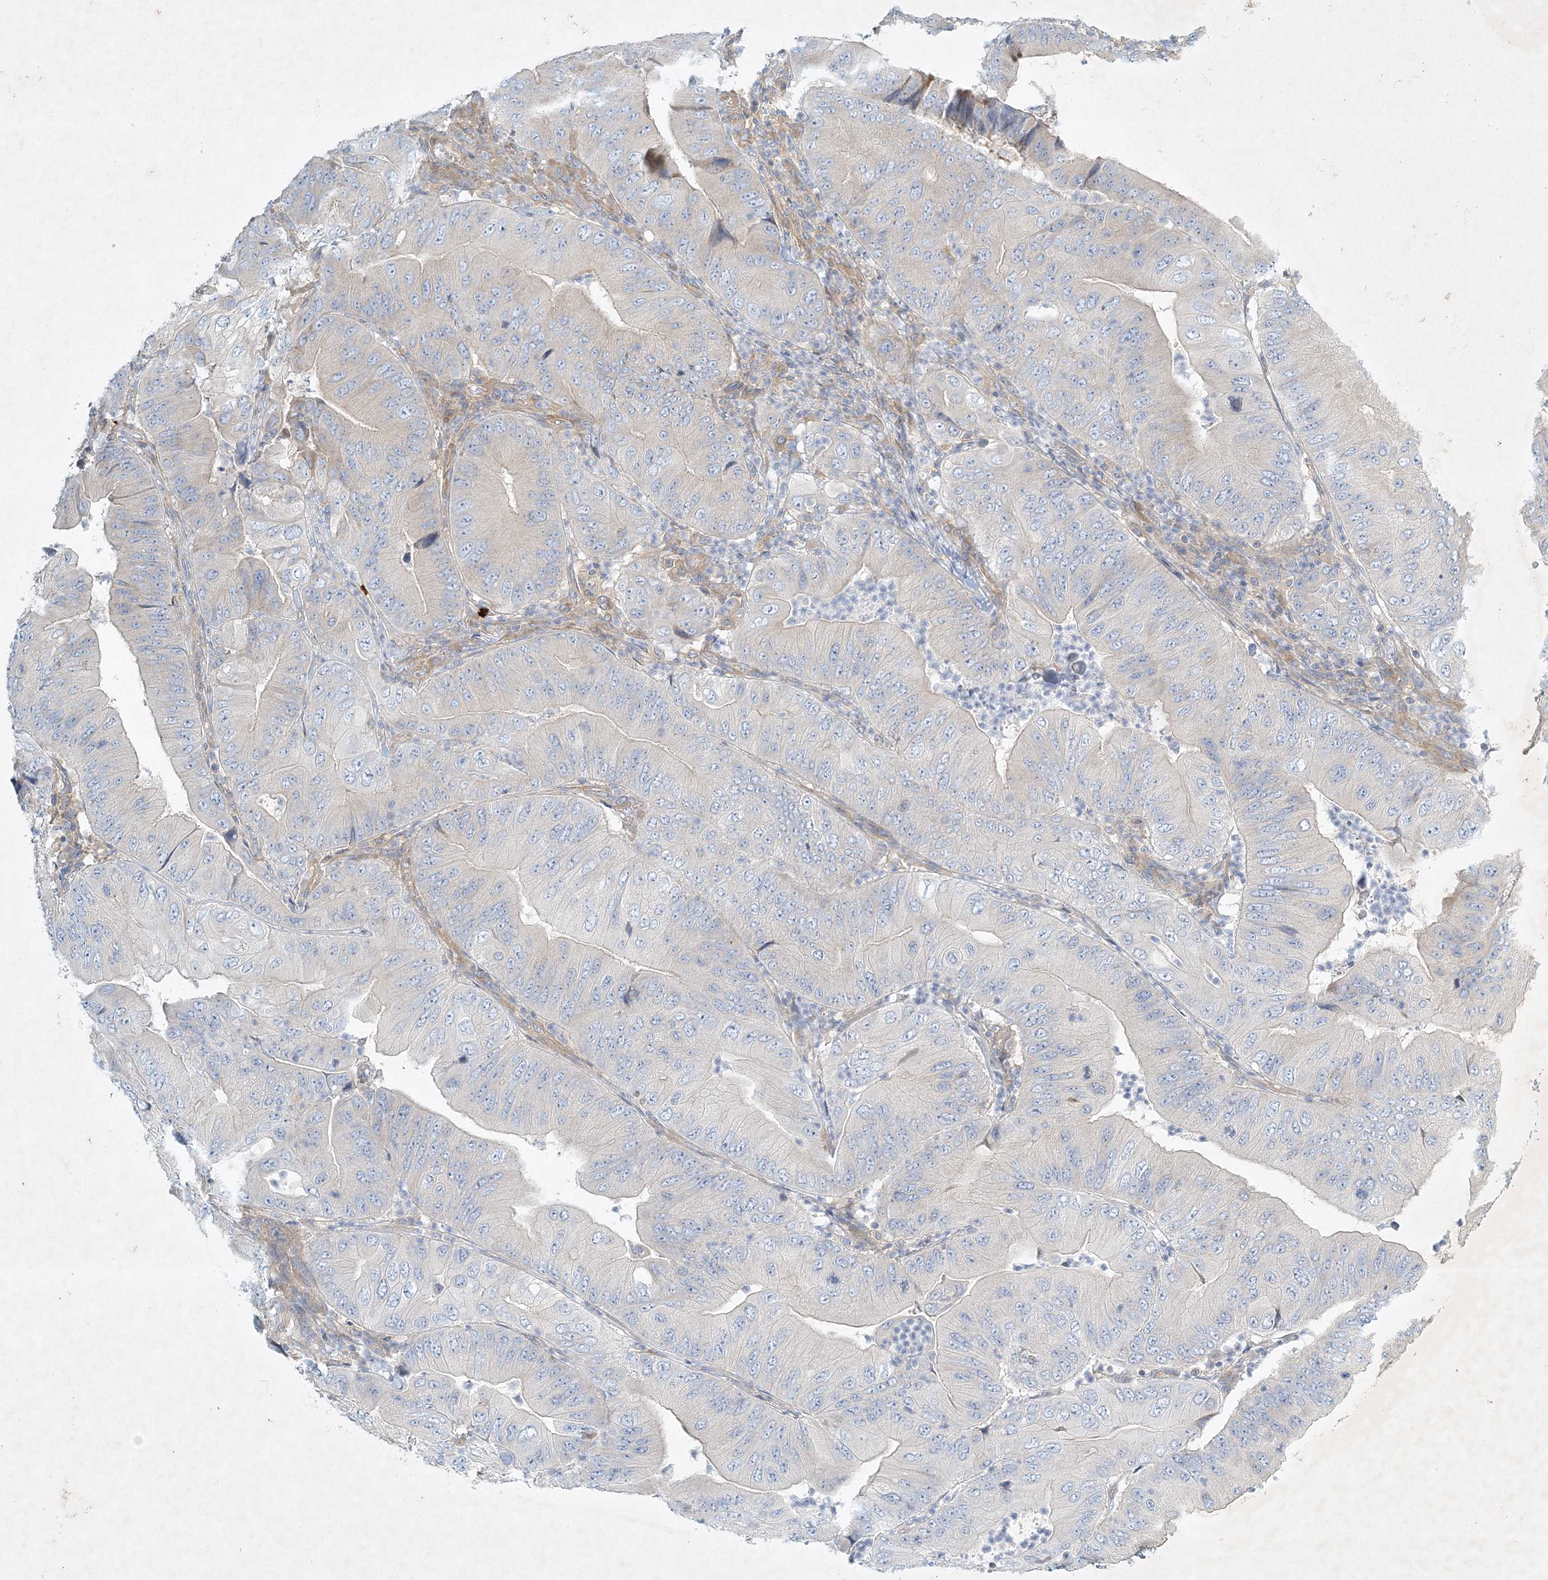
{"staining": {"intensity": "negative", "quantity": "none", "location": "none"}, "tissue": "pancreatic cancer", "cell_type": "Tumor cells", "image_type": "cancer", "snomed": [{"axis": "morphology", "description": "Adenocarcinoma, NOS"}, {"axis": "topography", "description": "Pancreas"}], "caption": "IHC of pancreatic cancer (adenocarcinoma) shows no expression in tumor cells.", "gene": "STK11IP", "patient": {"sex": "female", "age": 77}}